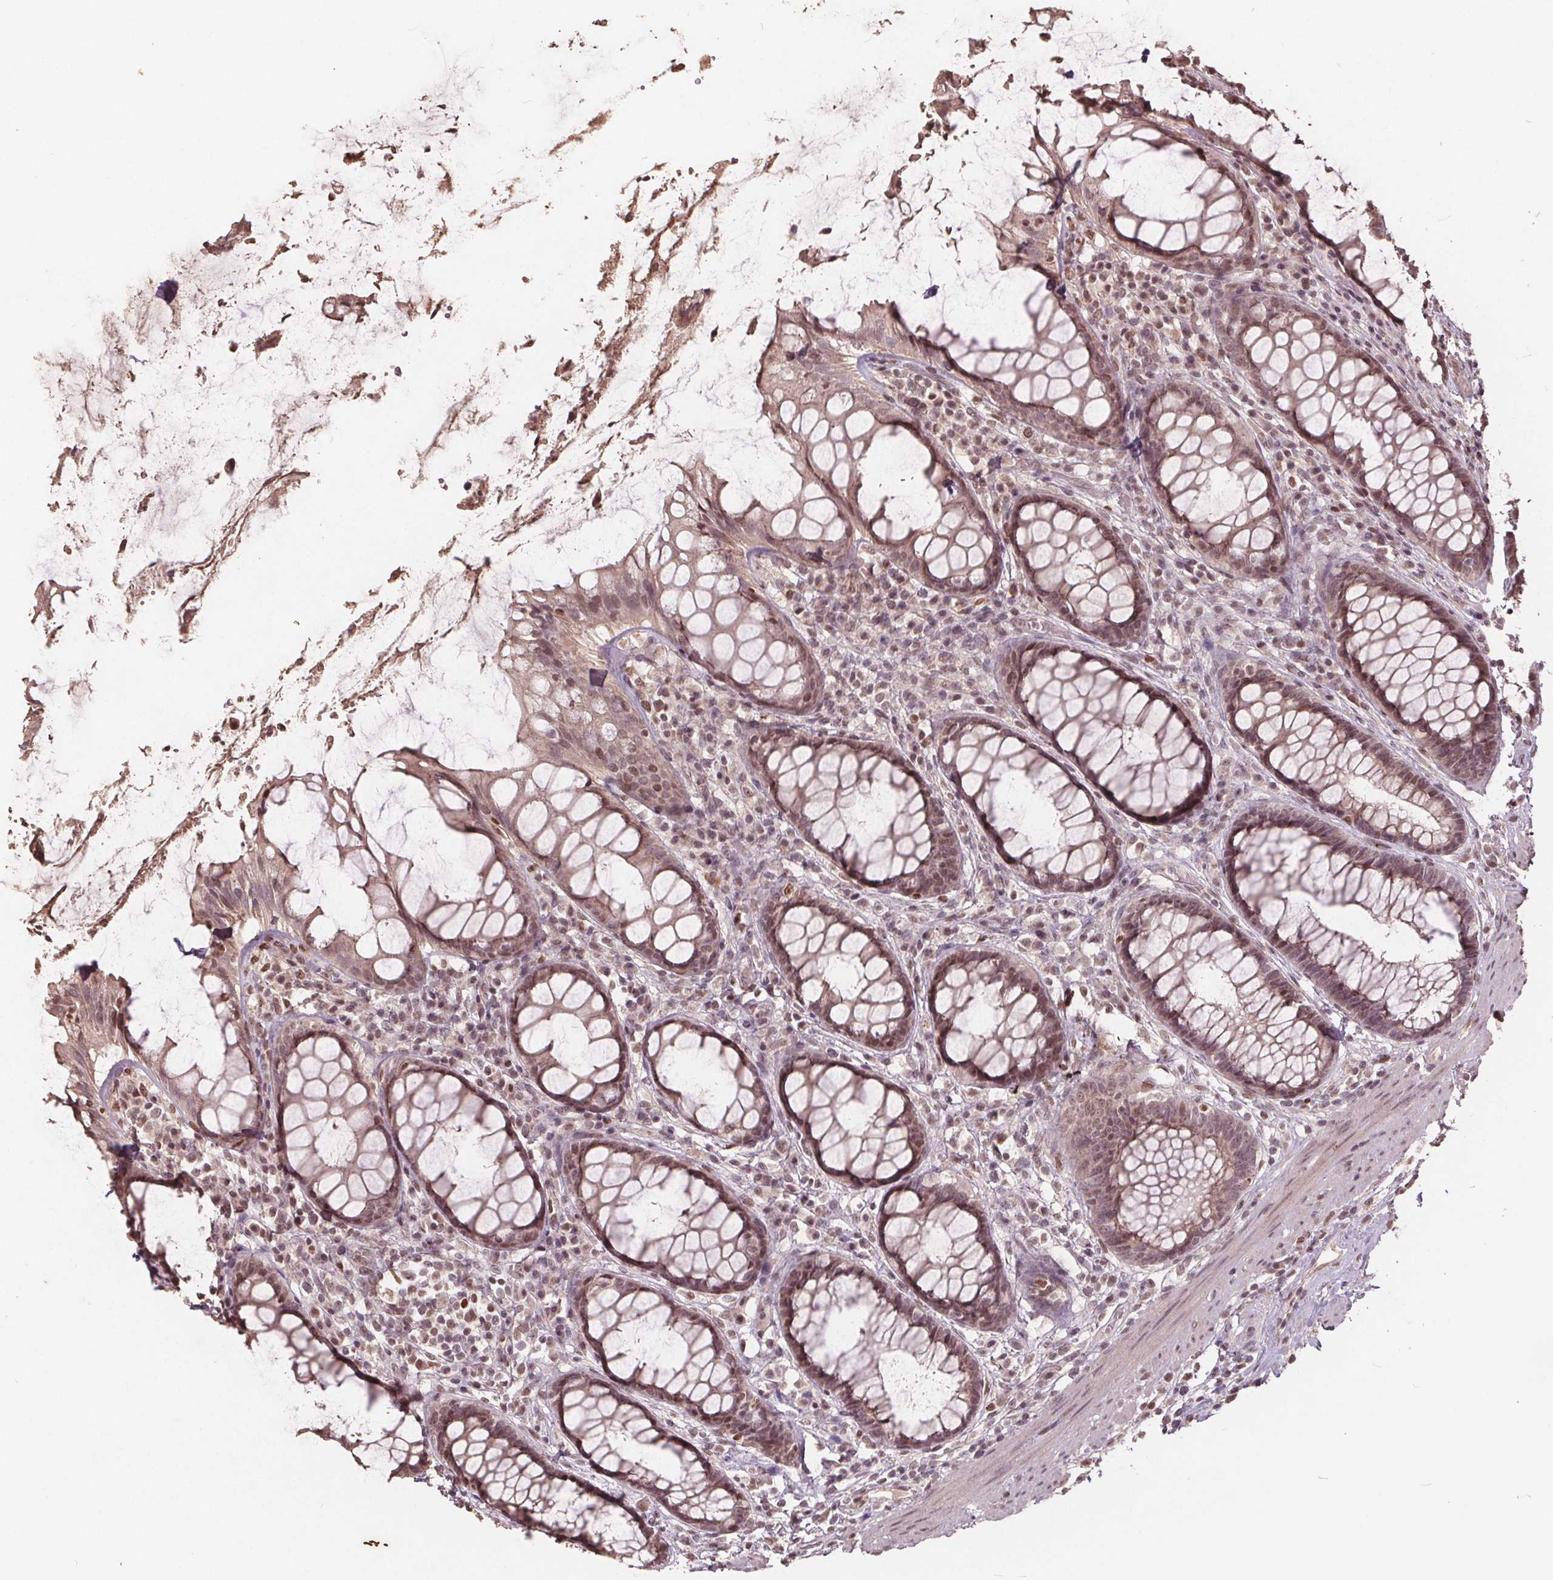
{"staining": {"intensity": "weak", "quantity": ">75%", "location": "nuclear"}, "tissue": "rectum", "cell_type": "Glandular cells", "image_type": "normal", "snomed": [{"axis": "morphology", "description": "Normal tissue, NOS"}, {"axis": "topography", "description": "Rectum"}], "caption": "Immunohistochemical staining of unremarkable human rectum exhibits low levels of weak nuclear expression in about >75% of glandular cells.", "gene": "DNMT3B", "patient": {"sex": "male", "age": 72}}